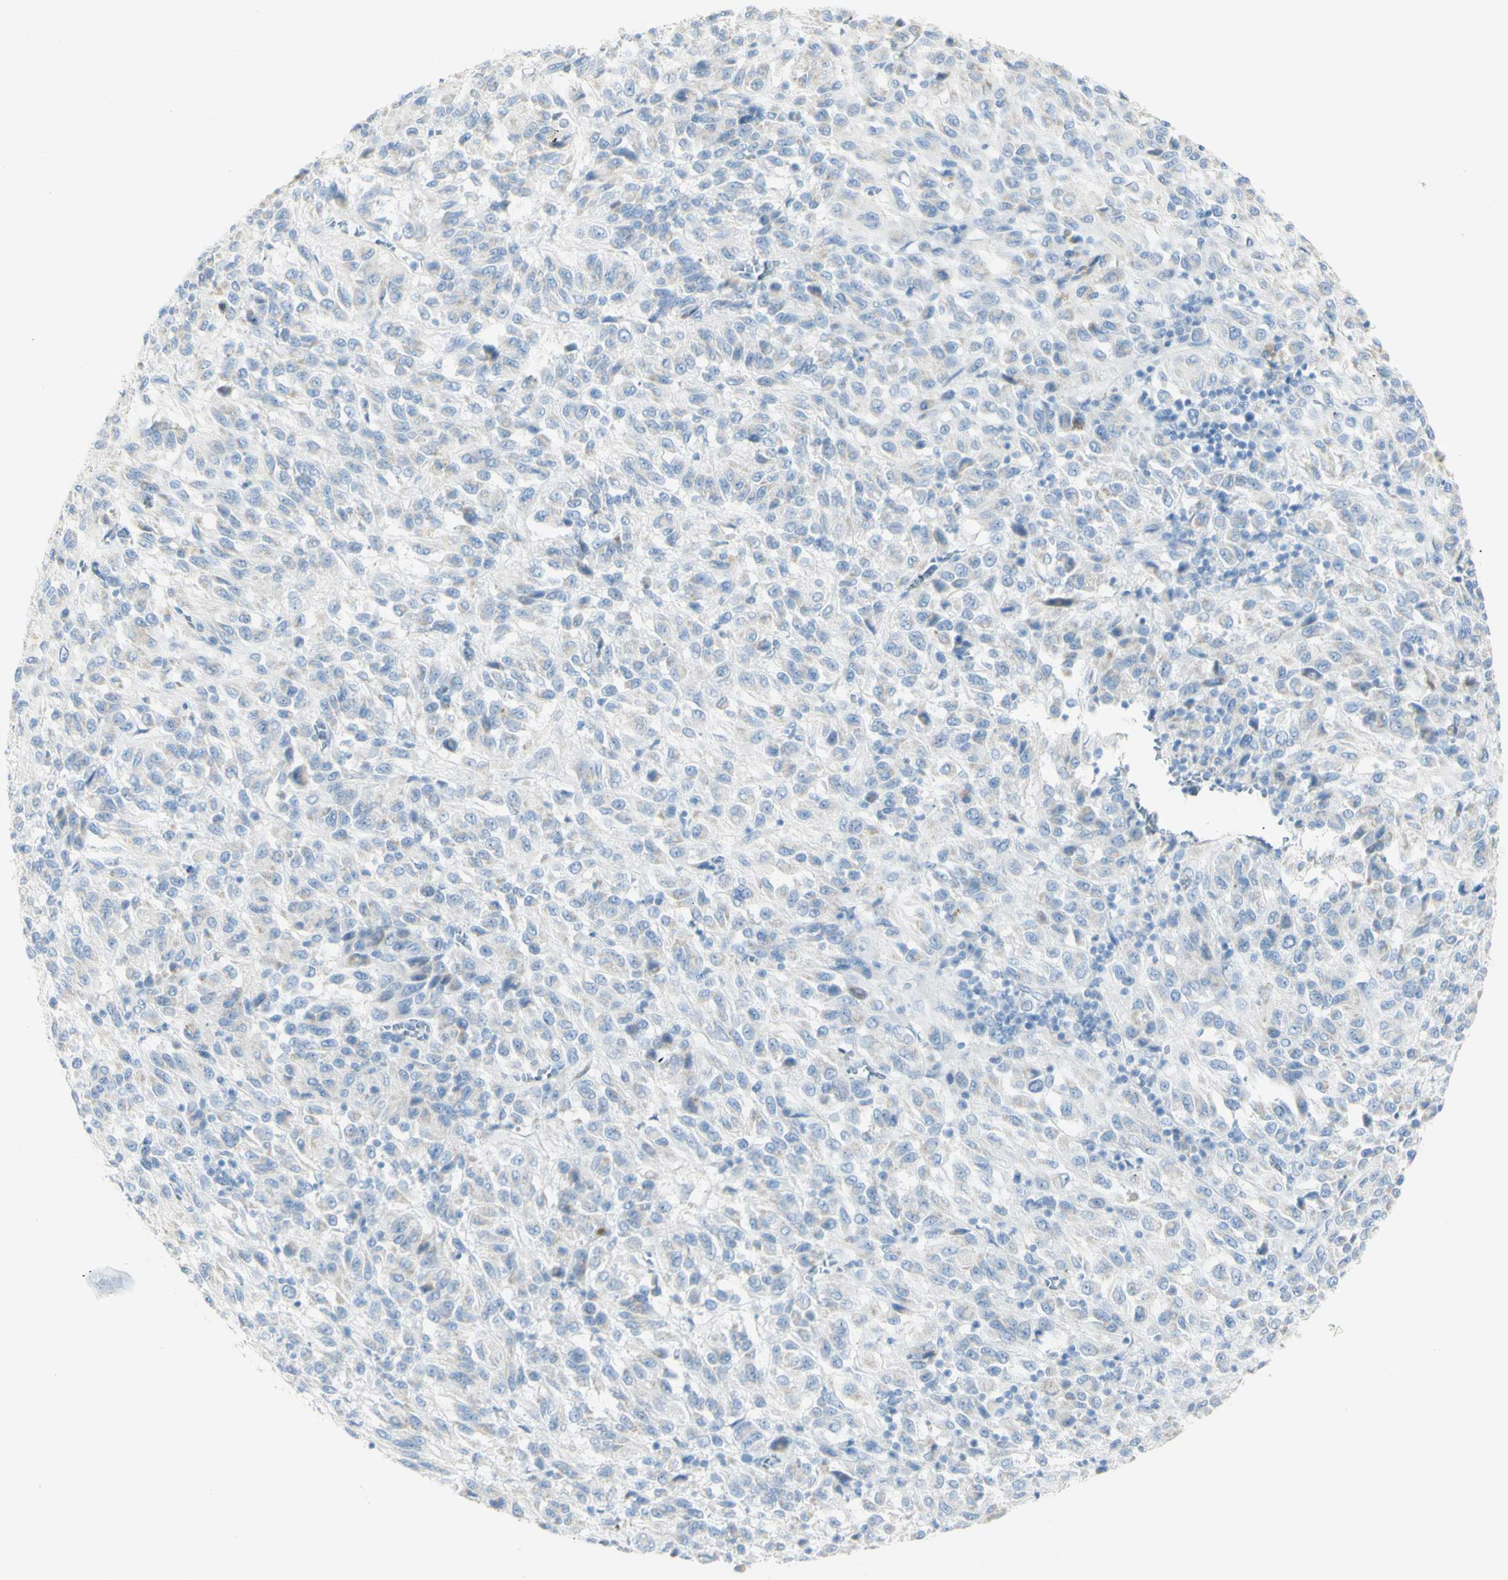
{"staining": {"intensity": "negative", "quantity": "none", "location": "none"}, "tissue": "melanoma", "cell_type": "Tumor cells", "image_type": "cancer", "snomed": [{"axis": "morphology", "description": "Malignant melanoma, Metastatic site"}, {"axis": "topography", "description": "Lung"}], "caption": "A photomicrograph of human malignant melanoma (metastatic site) is negative for staining in tumor cells. (DAB (3,3'-diaminobenzidine) IHC with hematoxylin counter stain).", "gene": "LETM1", "patient": {"sex": "male", "age": 64}}